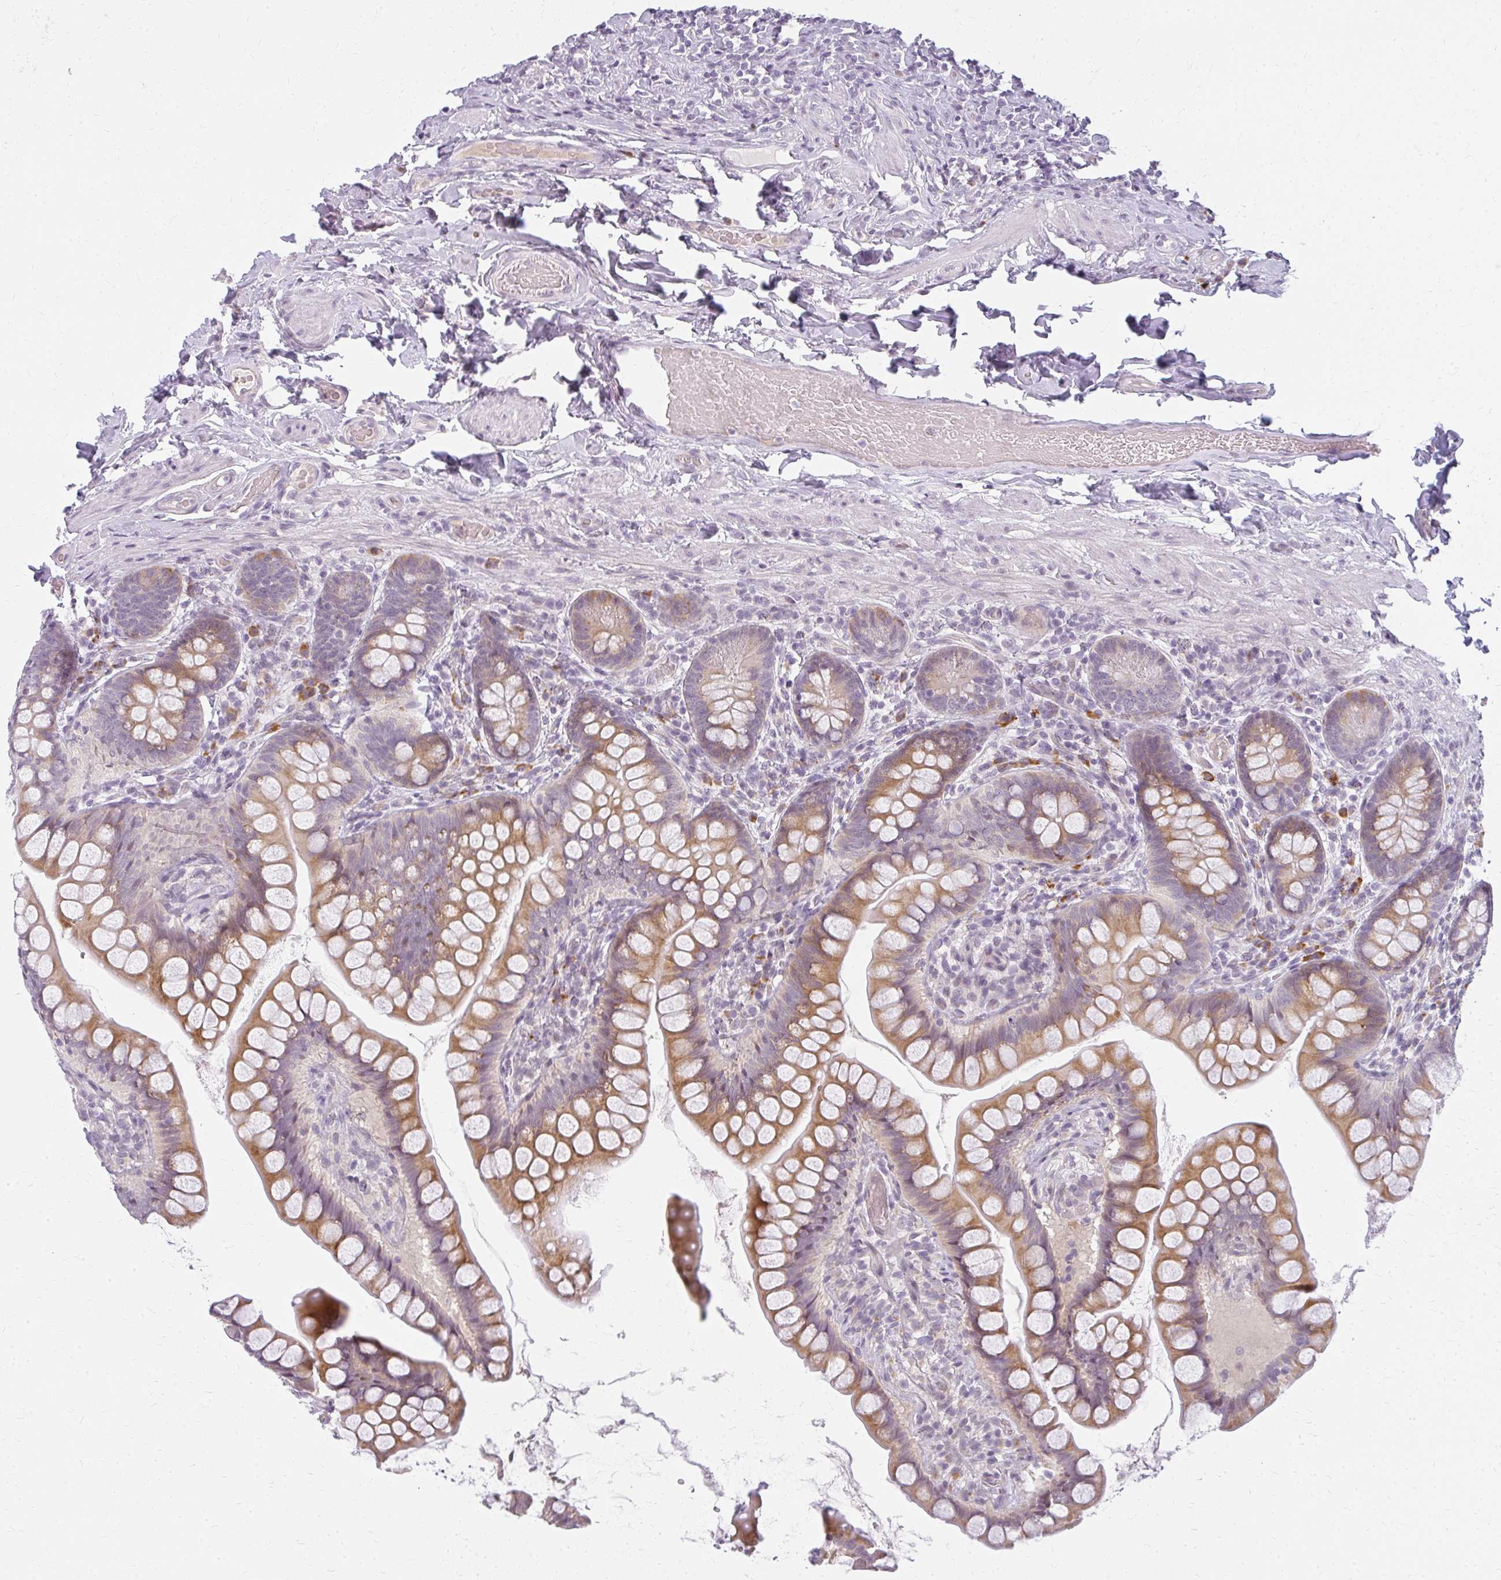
{"staining": {"intensity": "moderate", "quantity": ">75%", "location": "cytoplasmic/membranous"}, "tissue": "small intestine", "cell_type": "Glandular cells", "image_type": "normal", "snomed": [{"axis": "morphology", "description": "Normal tissue, NOS"}, {"axis": "topography", "description": "Small intestine"}], "caption": "IHC of normal human small intestine shows medium levels of moderate cytoplasmic/membranous positivity in approximately >75% of glandular cells.", "gene": "ZFYVE26", "patient": {"sex": "male", "age": 70}}